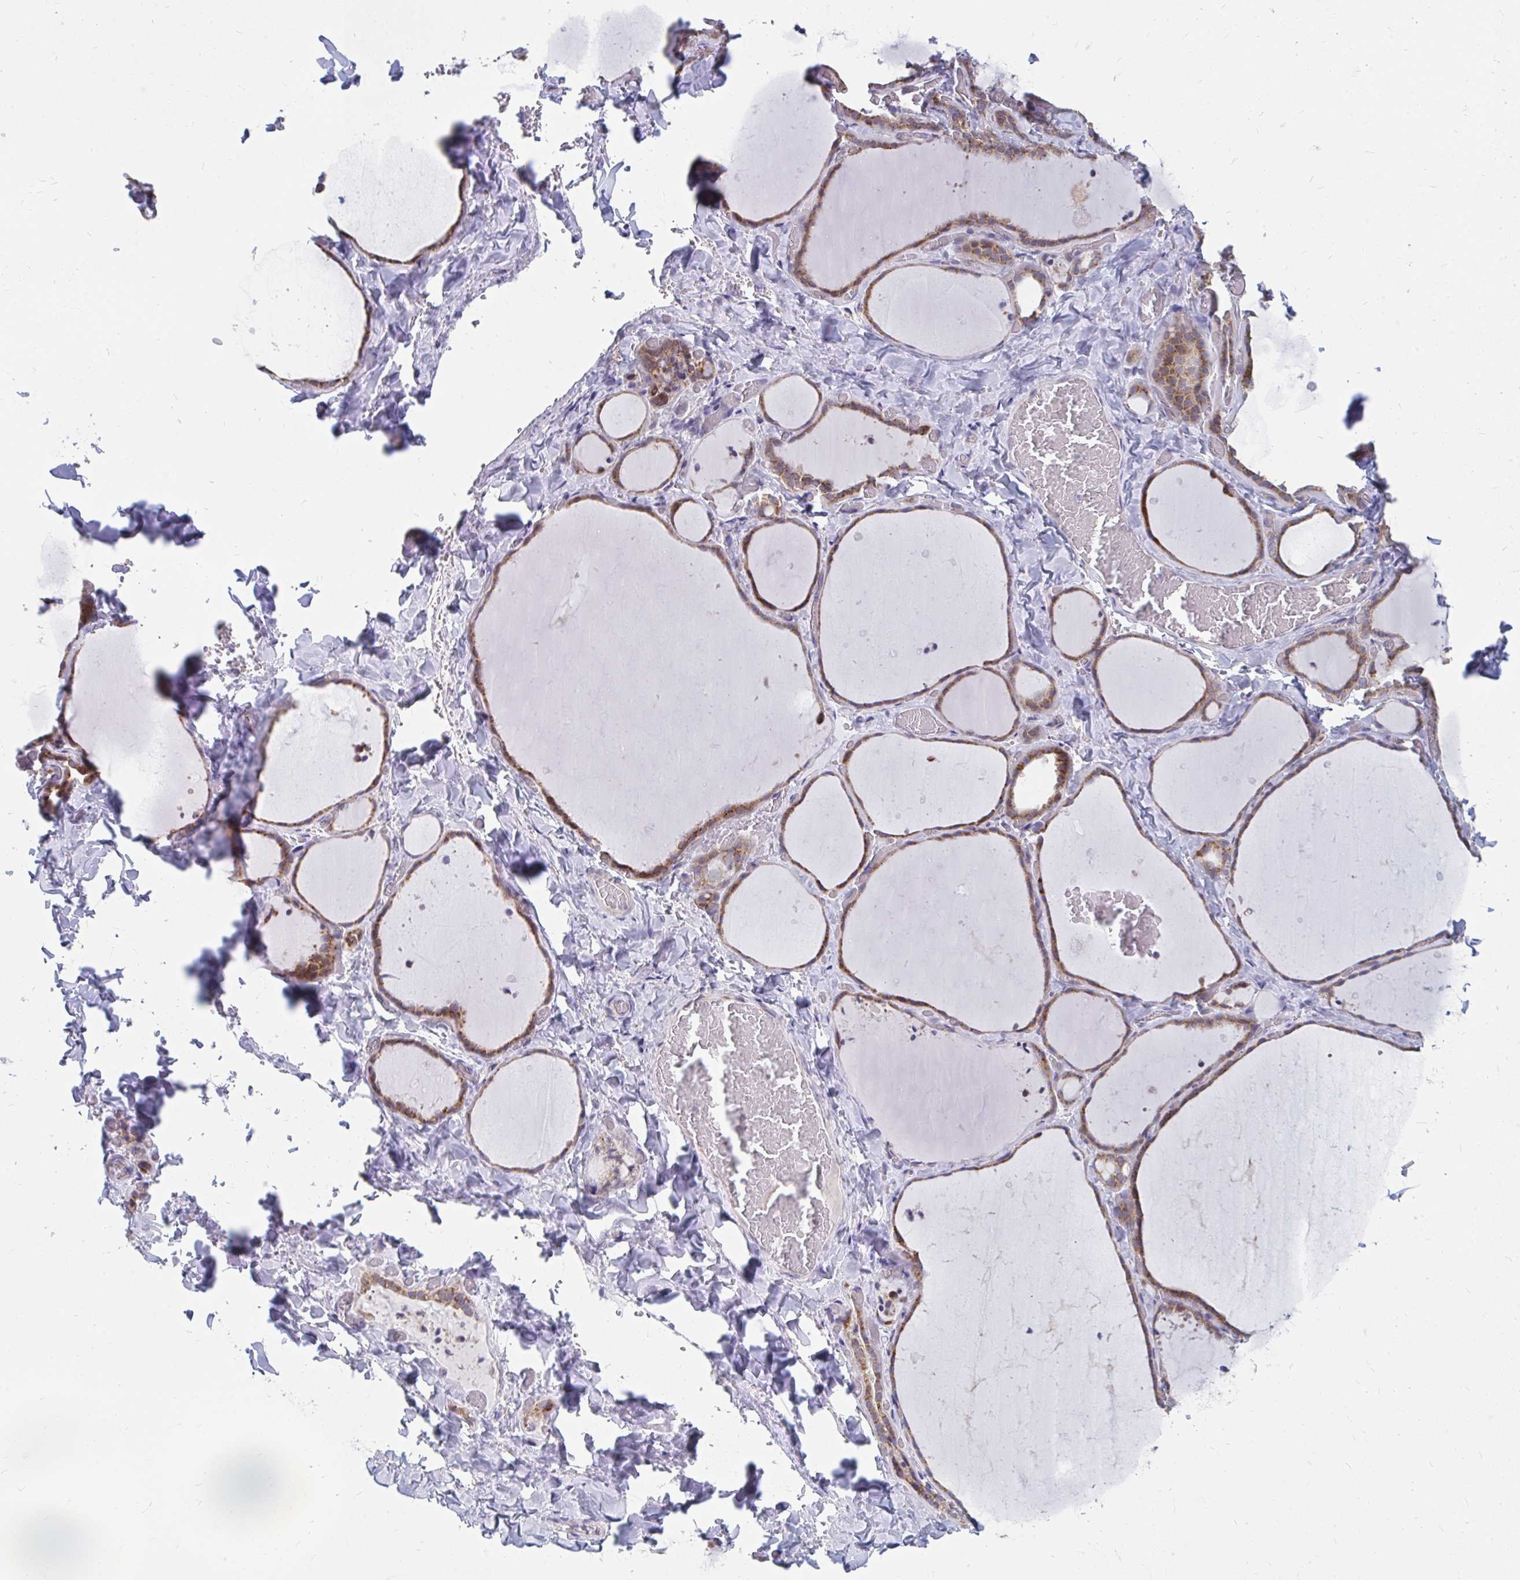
{"staining": {"intensity": "moderate", "quantity": ">75%", "location": "cytoplasmic/membranous"}, "tissue": "thyroid gland", "cell_type": "Glandular cells", "image_type": "normal", "snomed": [{"axis": "morphology", "description": "Normal tissue, NOS"}, {"axis": "topography", "description": "Thyroid gland"}], "caption": "Immunohistochemical staining of normal thyroid gland shows moderate cytoplasmic/membranous protein positivity in approximately >75% of glandular cells.", "gene": "PABIR3", "patient": {"sex": "female", "age": 36}}